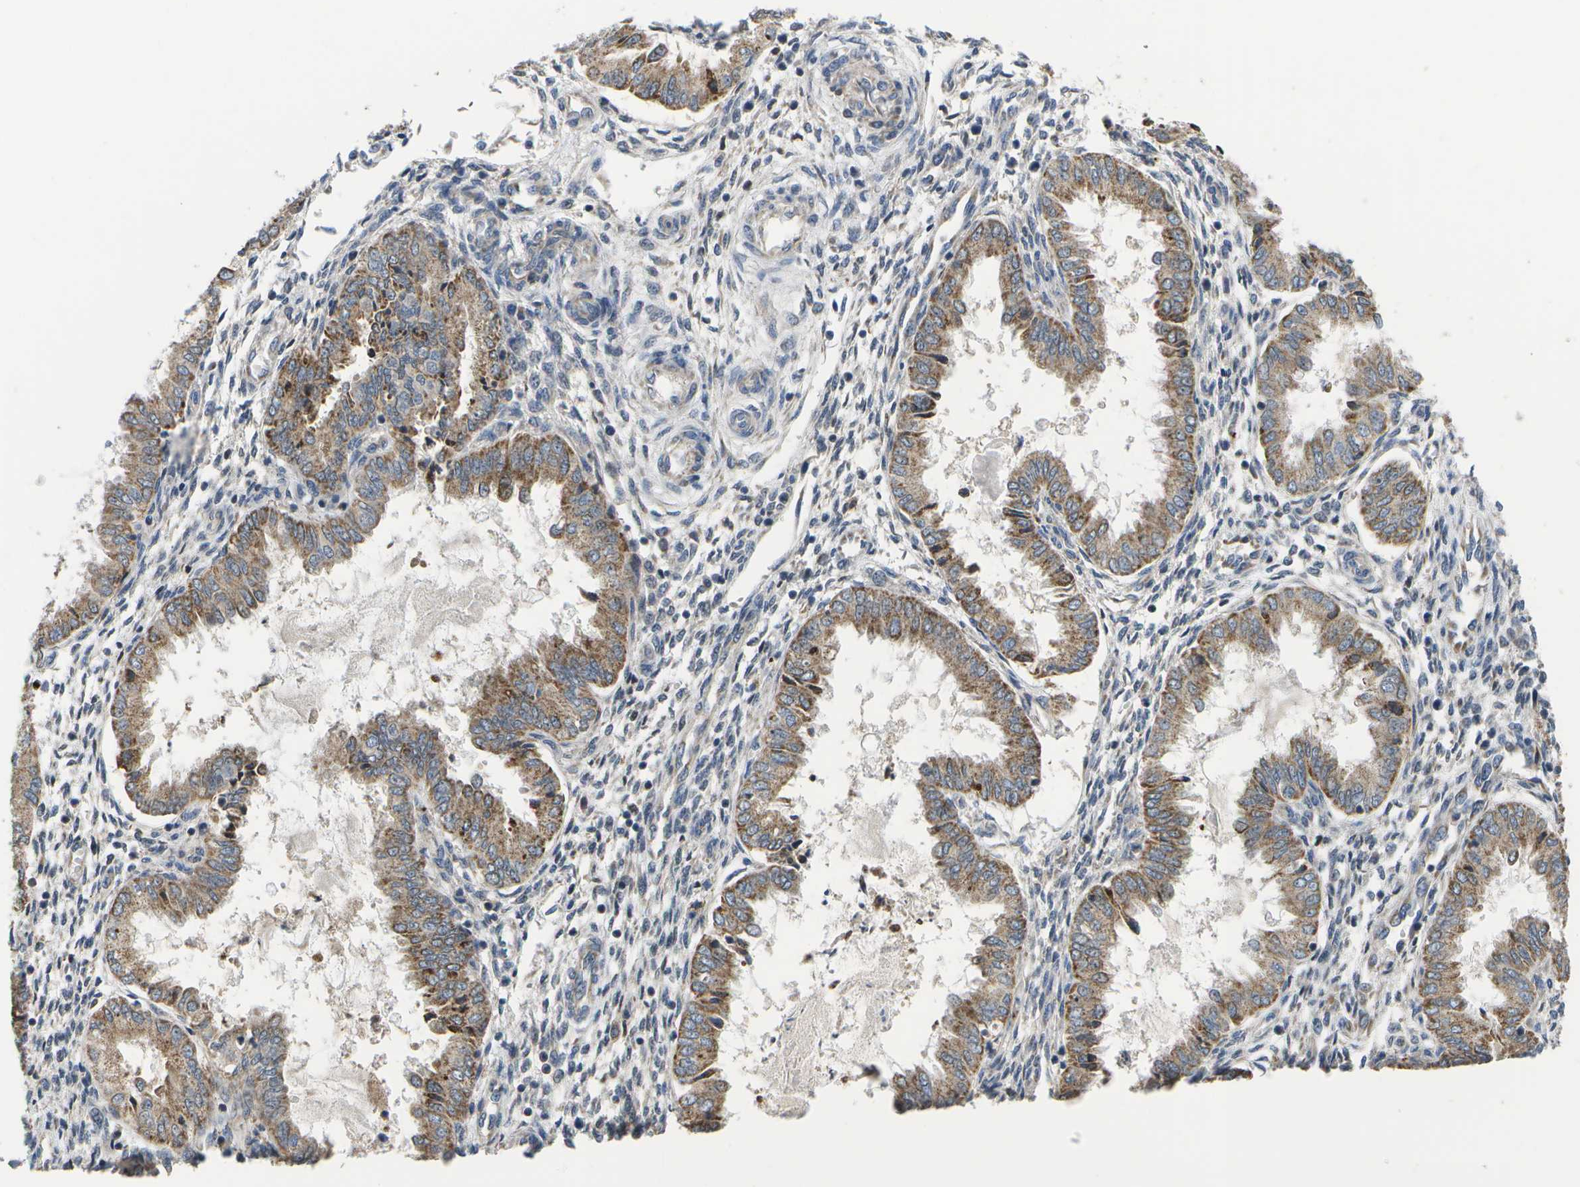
{"staining": {"intensity": "moderate", "quantity": "<25%", "location": "nuclear"}, "tissue": "endometrium", "cell_type": "Cells in endometrial stroma", "image_type": "normal", "snomed": [{"axis": "morphology", "description": "Normal tissue, NOS"}, {"axis": "topography", "description": "Endometrium"}], "caption": "Protein expression analysis of unremarkable endometrium demonstrates moderate nuclear positivity in approximately <25% of cells in endometrial stroma.", "gene": "HADHA", "patient": {"sex": "female", "age": 33}}